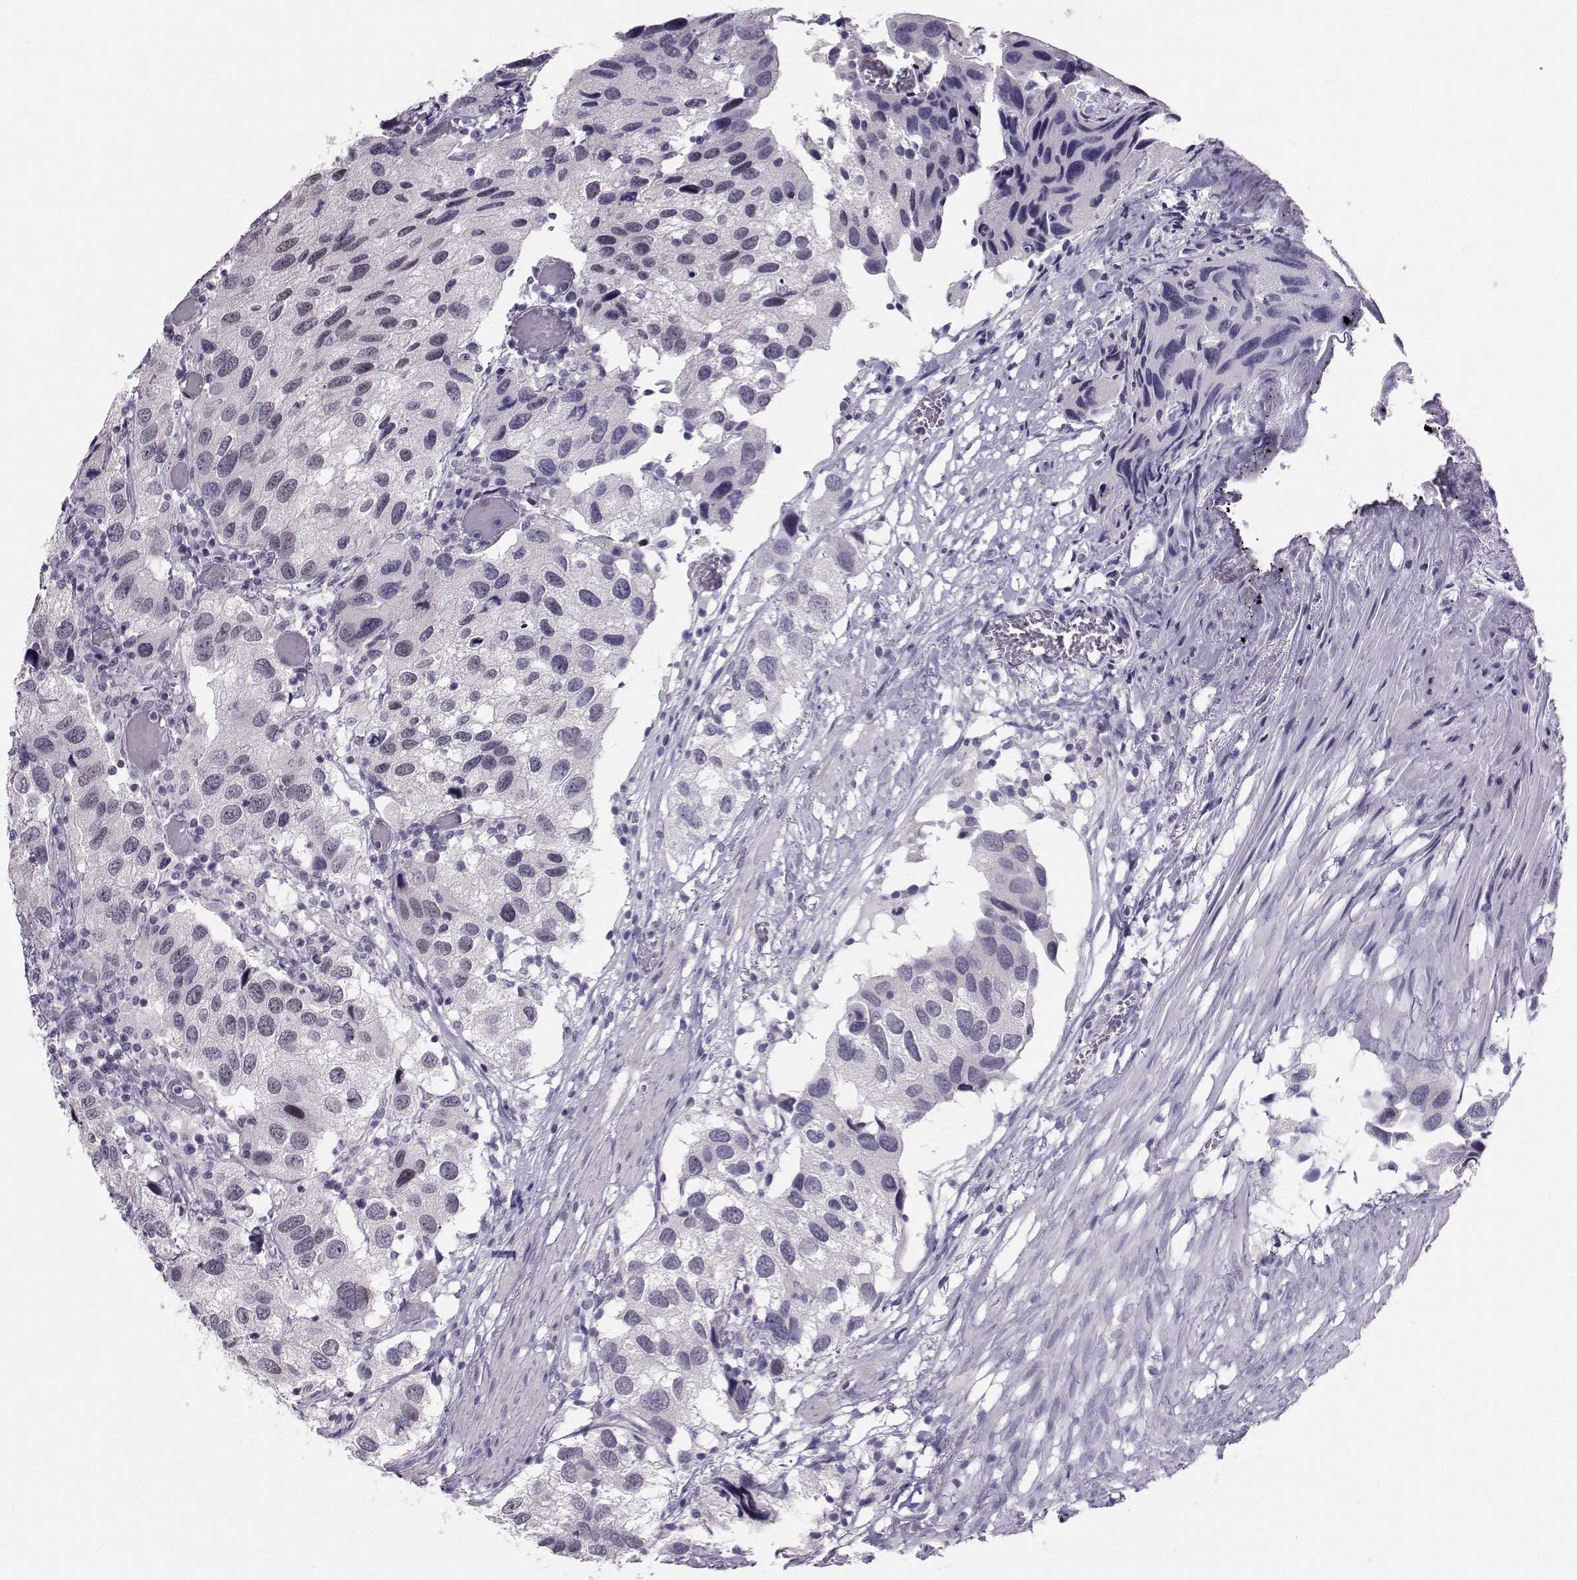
{"staining": {"intensity": "negative", "quantity": "none", "location": "none"}, "tissue": "urothelial cancer", "cell_type": "Tumor cells", "image_type": "cancer", "snomed": [{"axis": "morphology", "description": "Urothelial carcinoma, High grade"}, {"axis": "topography", "description": "Urinary bladder"}], "caption": "The photomicrograph demonstrates no significant positivity in tumor cells of high-grade urothelial carcinoma.", "gene": "DNAAF1", "patient": {"sex": "male", "age": 79}}